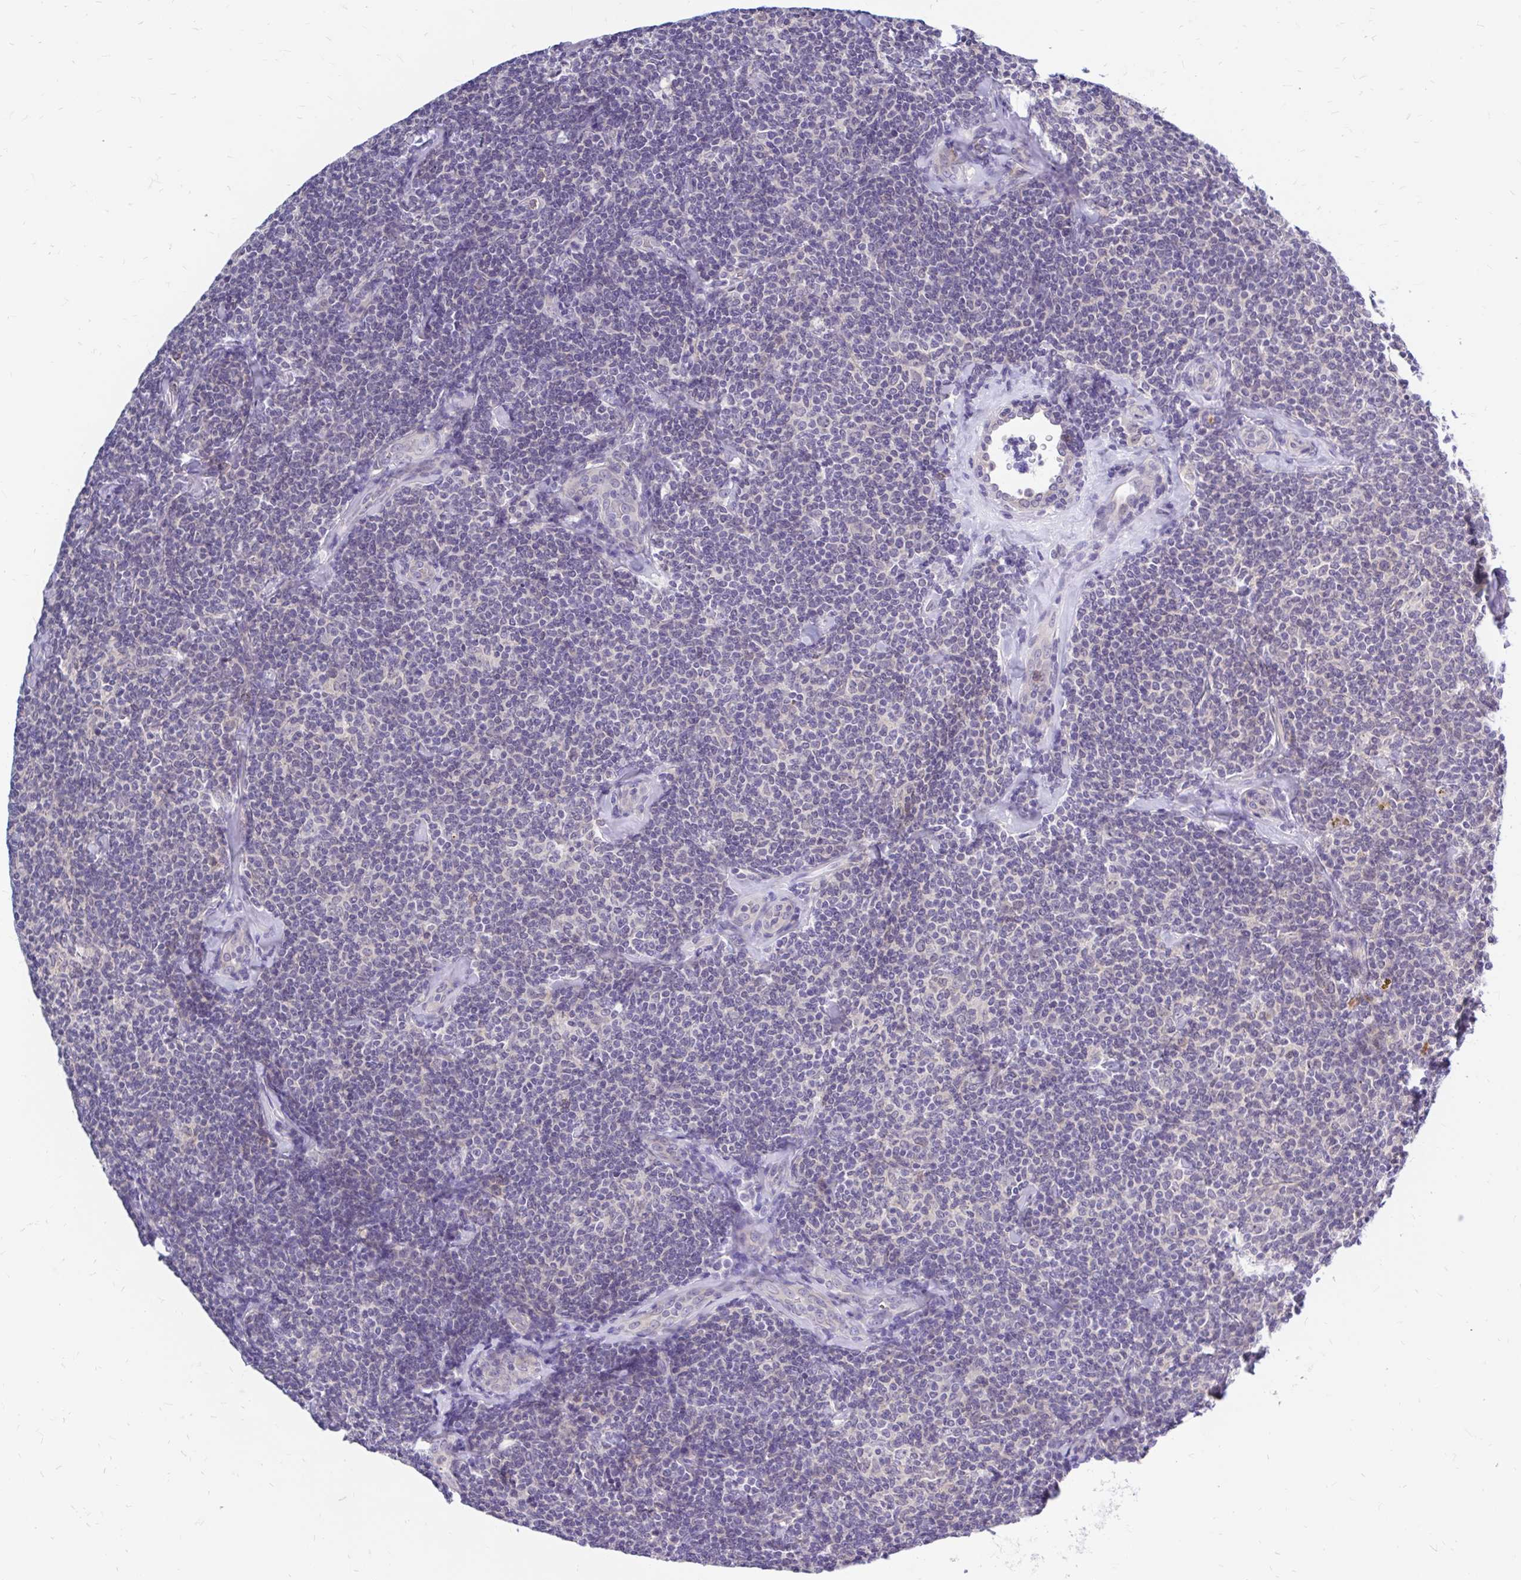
{"staining": {"intensity": "negative", "quantity": "none", "location": "none"}, "tissue": "lymphoma", "cell_type": "Tumor cells", "image_type": "cancer", "snomed": [{"axis": "morphology", "description": "Malignant lymphoma, non-Hodgkin's type, Low grade"}, {"axis": "topography", "description": "Lymph node"}], "caption": "Immunohistochemistry of low-grade malignant lymphoma, non-Hodgkin's type shows no staining in tumor cells. (DAB IHC visualized using brightfield microscopy, high magnification).", "gene": "MAP1LC3A", "patient": {"sex": "female", "age": 56}}